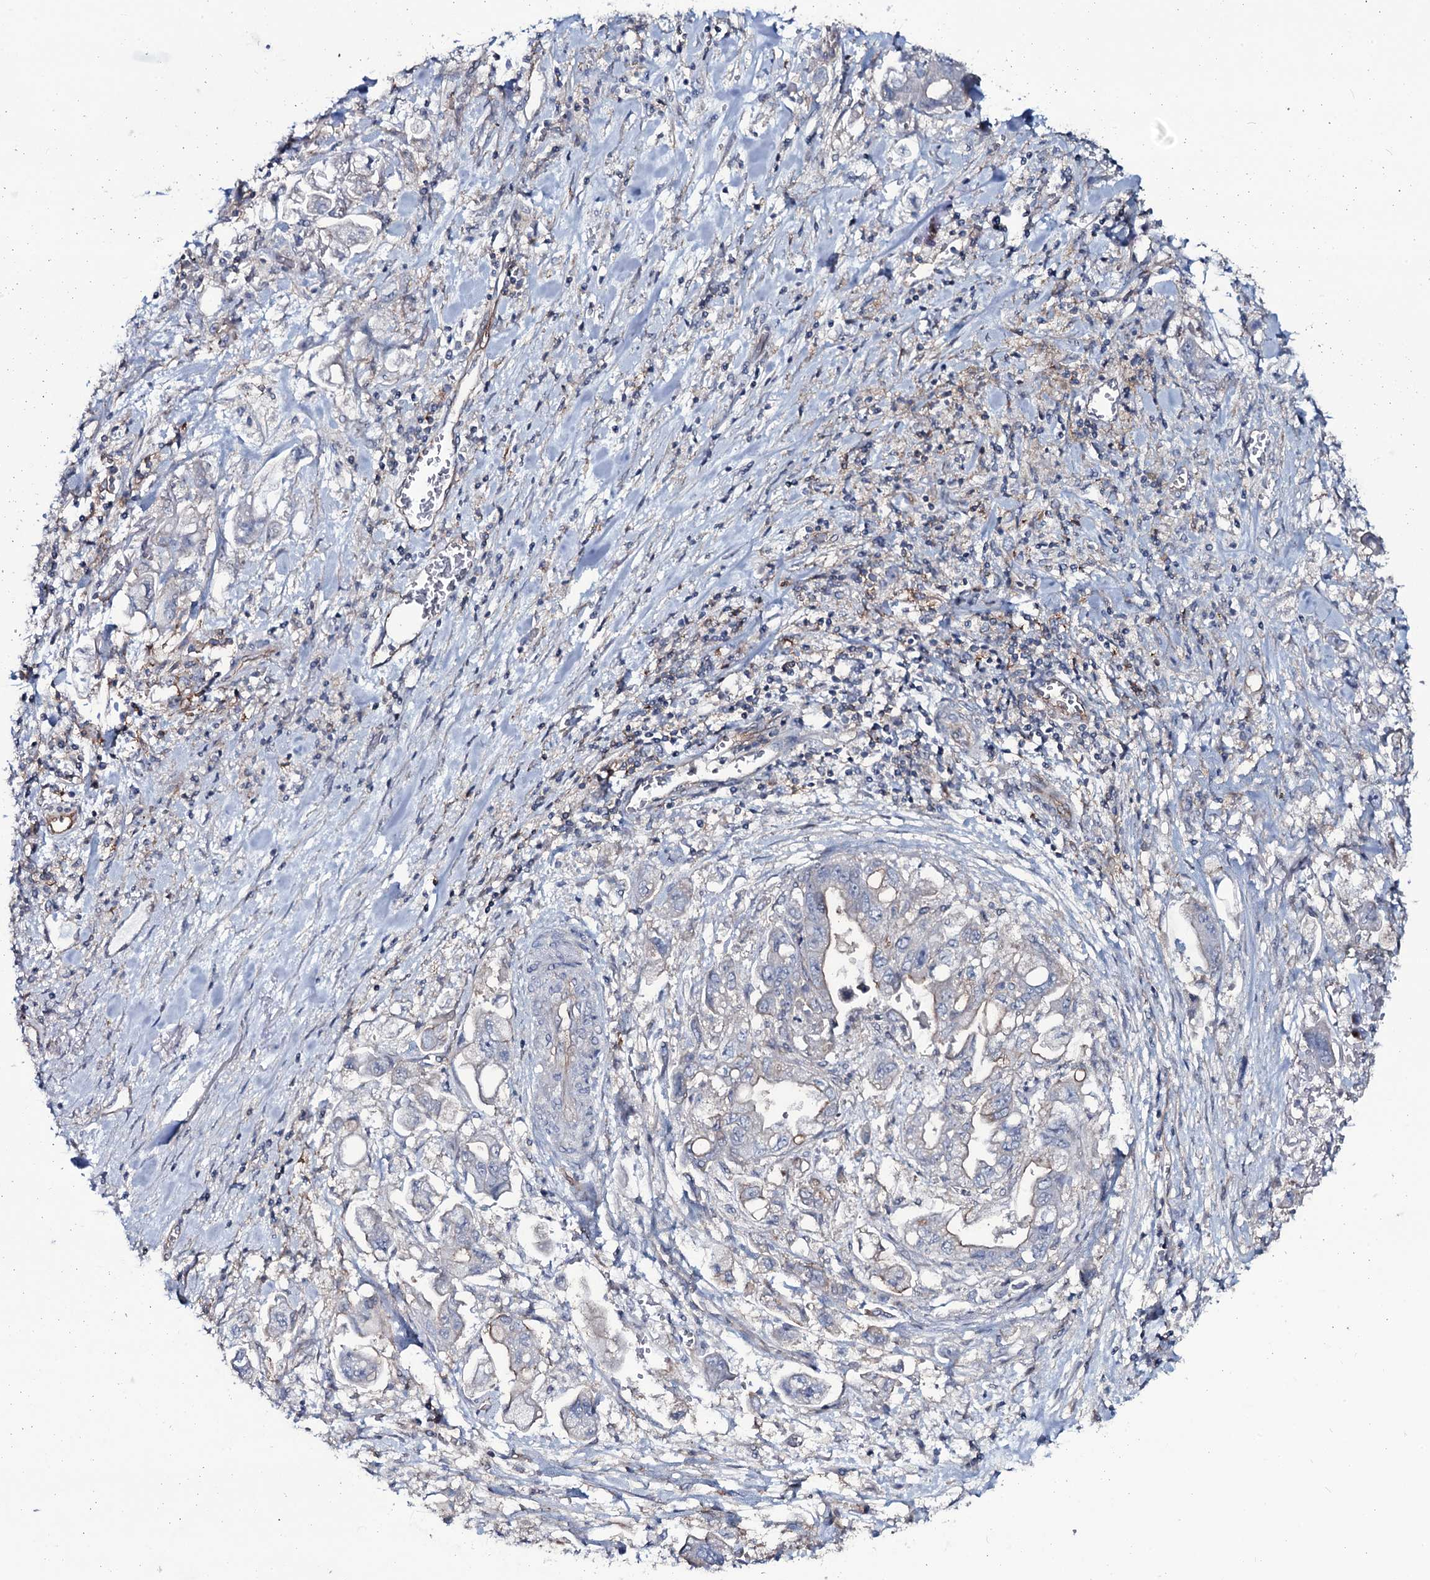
{"staining": {"intensity": "negative", "quantity": "none", "location": "none"}, "tissue": "stomach cancer", "cell_type": "Tumor cells", "image_type": "cancer", "snomed": [{"axis": "morphology", "description": "Adenocarcinoma, NOS"}, {"axis": "topography", "description": "Stomach"}], "caption": "A high-resolution histopathology image shows IHC staining of stomach cancer, which demonstrates no significant positivity in tumor cells. (Stains: DAB immunohistochemistry (IHC) with hematoxylin counter stain, Microscopy: brightfield microscopy at high magnification).", "gene": "SNAP23", "patient": {"sex": "male", "age": 62}}